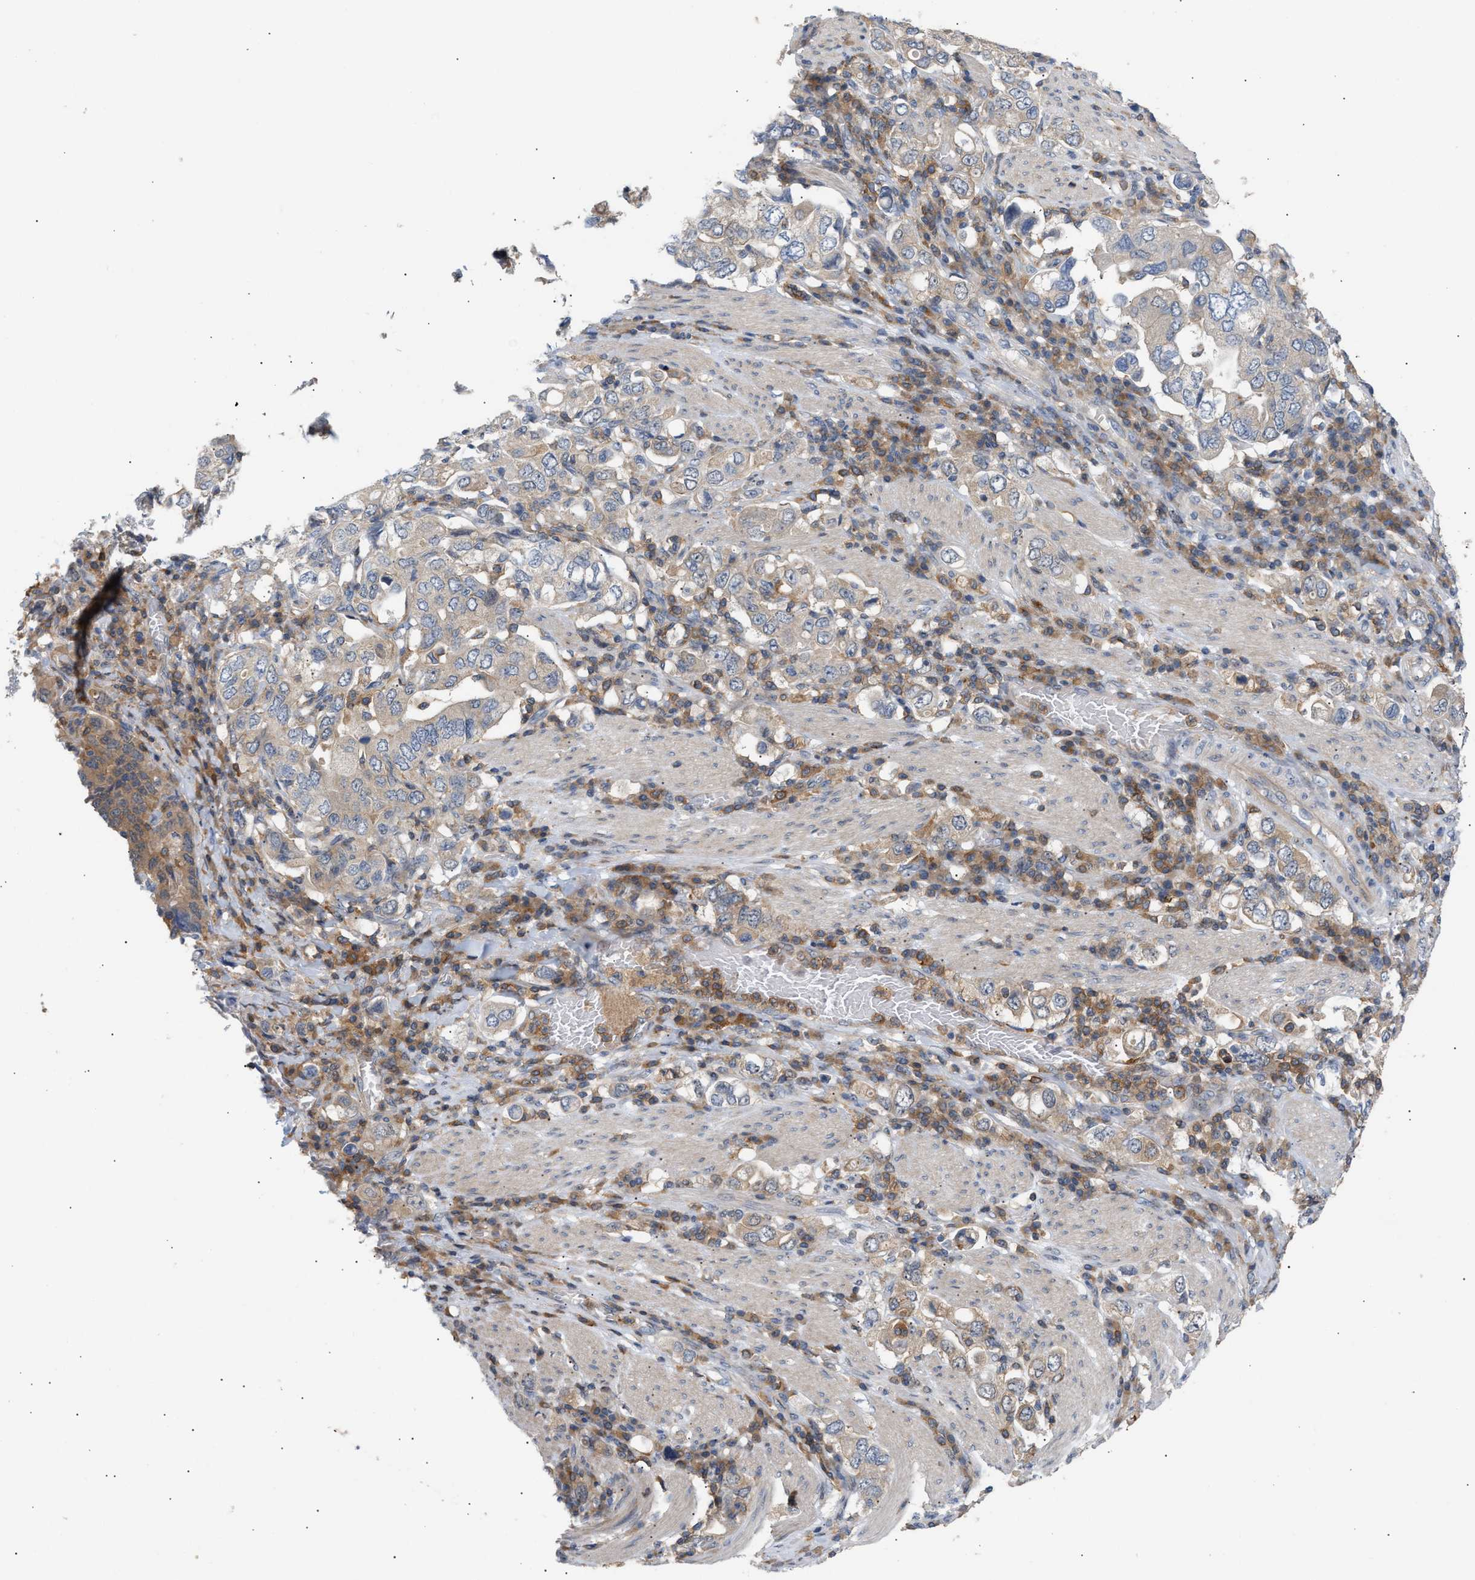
{"staining": {"intensity": "moderate", "quantity": "<25%", "location": "cytoplasmic/membranous"}, "tissue": "stomach cancer", "cell_type": "Tumor cells", "image_type": "cancer", "snomed": [{"axis": "morphology", "description": "Adenocarcinoma, NOS"}, {"axis": "topography", "description": "Stomach, upper"}], "caption": "Immunohistochemistry (IHC) of stomach adenocarcinoma displays low levels of moderate cytoplasmic/membranous staining in about <25% of tumor cells. Immunohistochemistry (IHC) stains the protein in brown and the nuclei are stained blue.", "gene": "DBNL", "patient": {"sex": "male", "age": 62}}